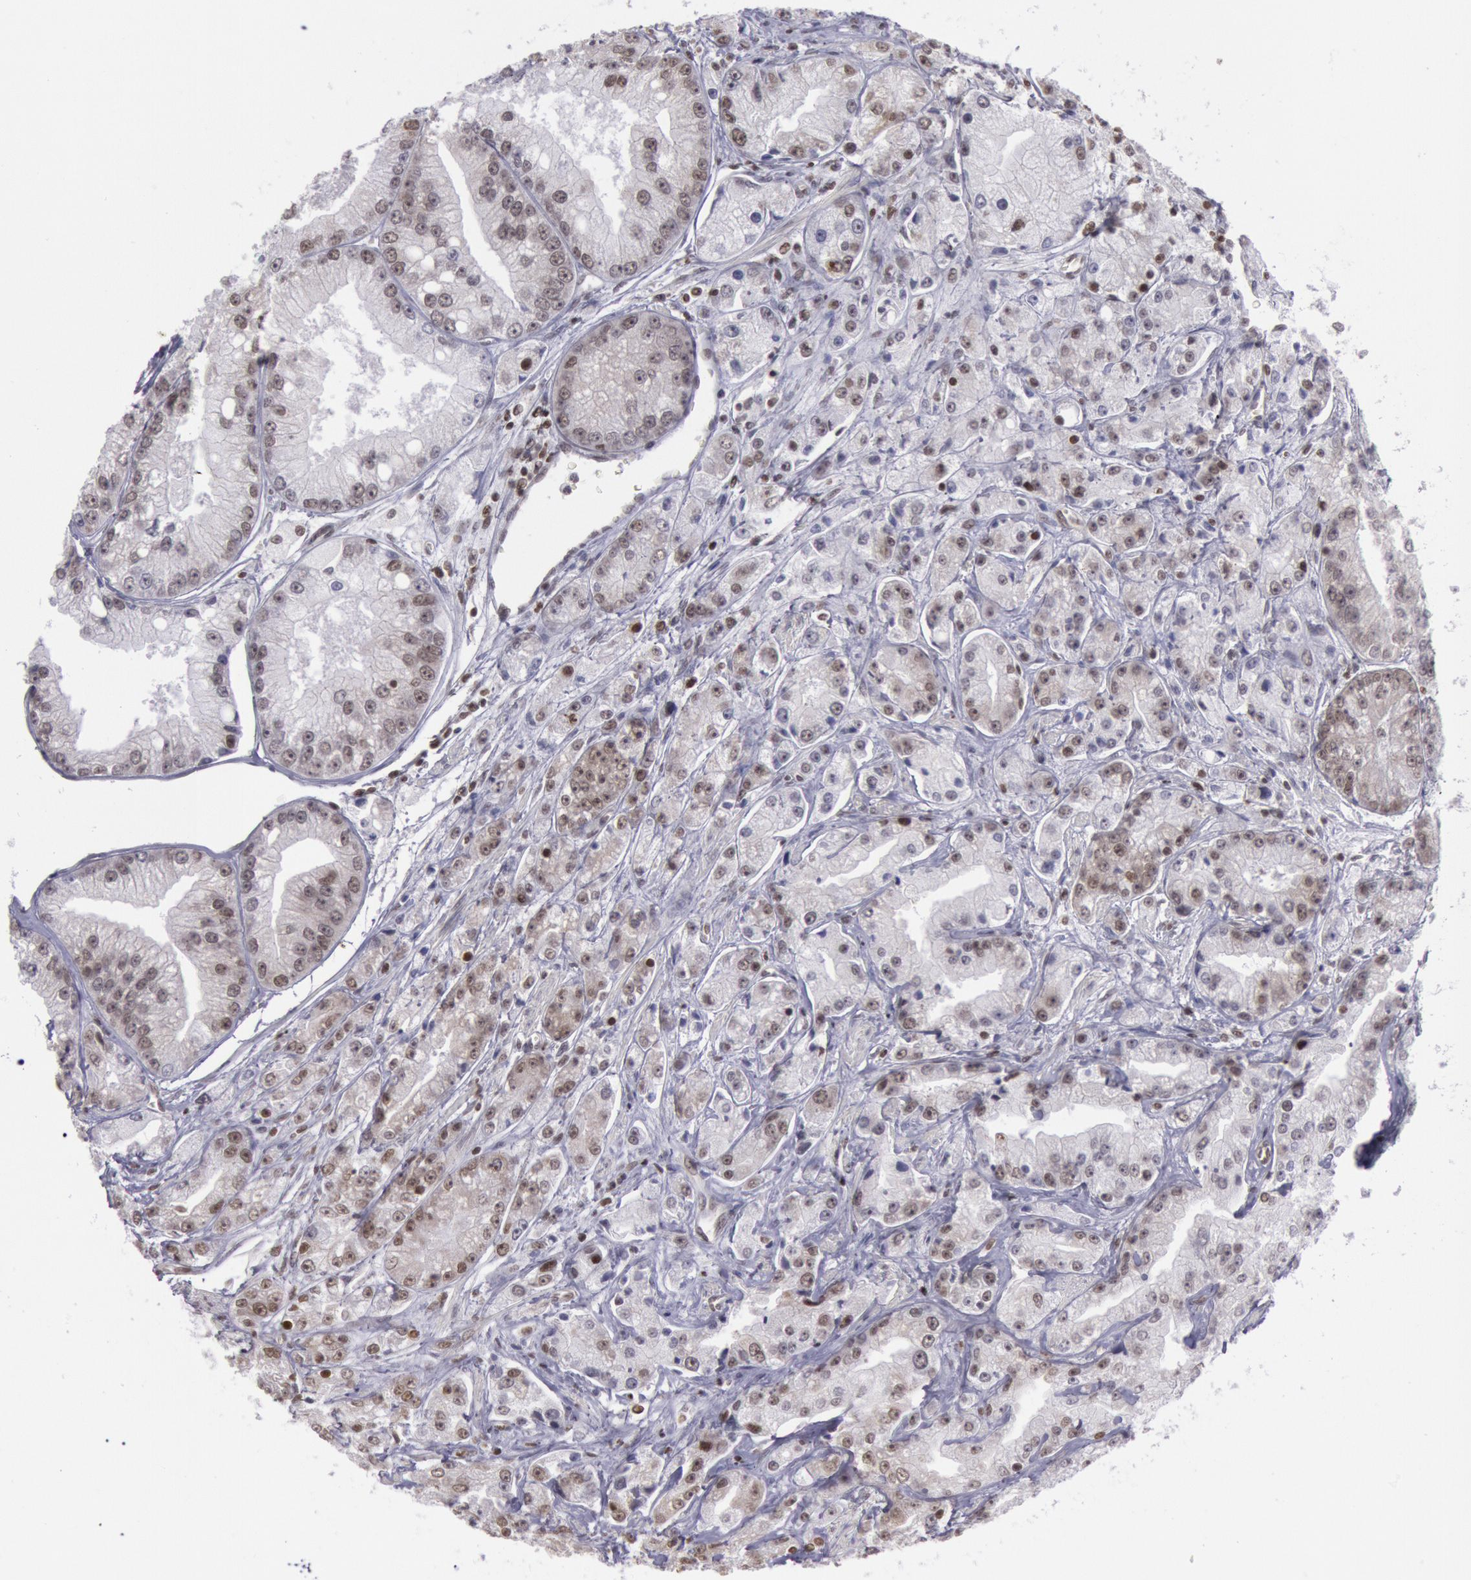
{"staining": {"intensity": "weak", "quantity": "25%-75%", "location": "nuclear"}, "tissue": "prostate cancer", "cell_type": "Tumor cells", "image_type": "cancer", "snomed": [{"axis": "morphology", "description": "Adenocarcinoma, Medium grade"}, {"axis": "topography", "description": "Prostate"}], "caption": "Human prostate medium-grade adenocarcinoma stained for a protein (brown) demonstrates weak nuclear positive positivity in about 25%-75% of tumor cells.", "gene": "NKAP", "patient": {"sex": "male", "age": 72}}